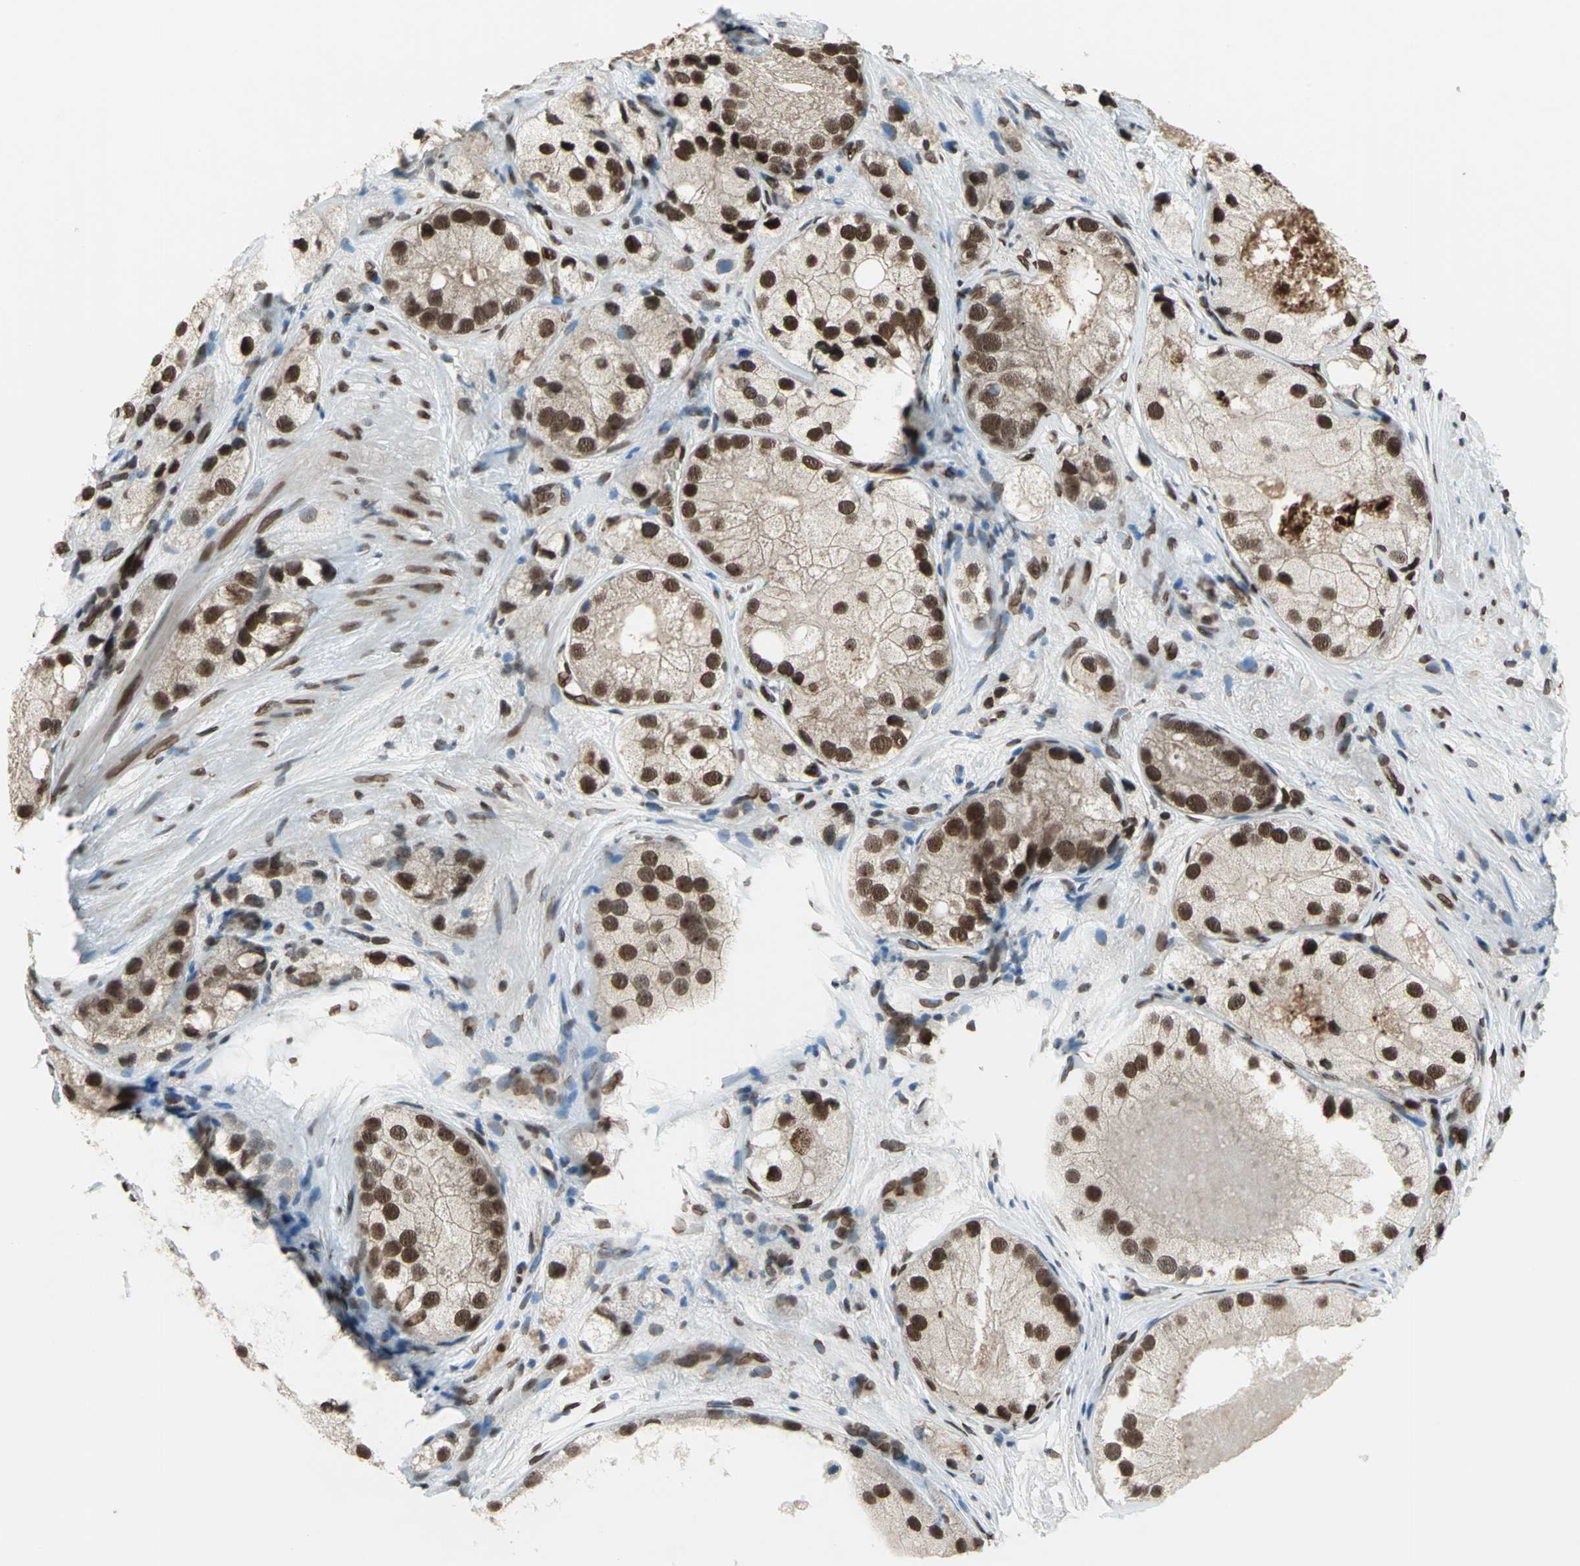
{"staining": {"intensity": "strong", "quantity": ">75%", "location": "cytoplasmic/membranous,nuclear"}, "tissue": "prostate cancer", "cell_type": "Tumor cells", "image_type": "cancer", "snomed": [{"axis": "morphology", "description": "Adenocarcinoma, Low grade"}, {"axis": "topography", "description": "Prostate"}], "caption": "Protein staining of prostate cancer (adenocarcinoma (low-grade)) tissue shows strong cytoplasmic/membranous and nuclear staining in about >75% of tumor cells. (DAB (3,3'-diaminobenzidine) IHC, brown staining for protein, blue staining for nuclei).", "gene": "ISY1", "patient": {"sex": "male", "age": 69}}